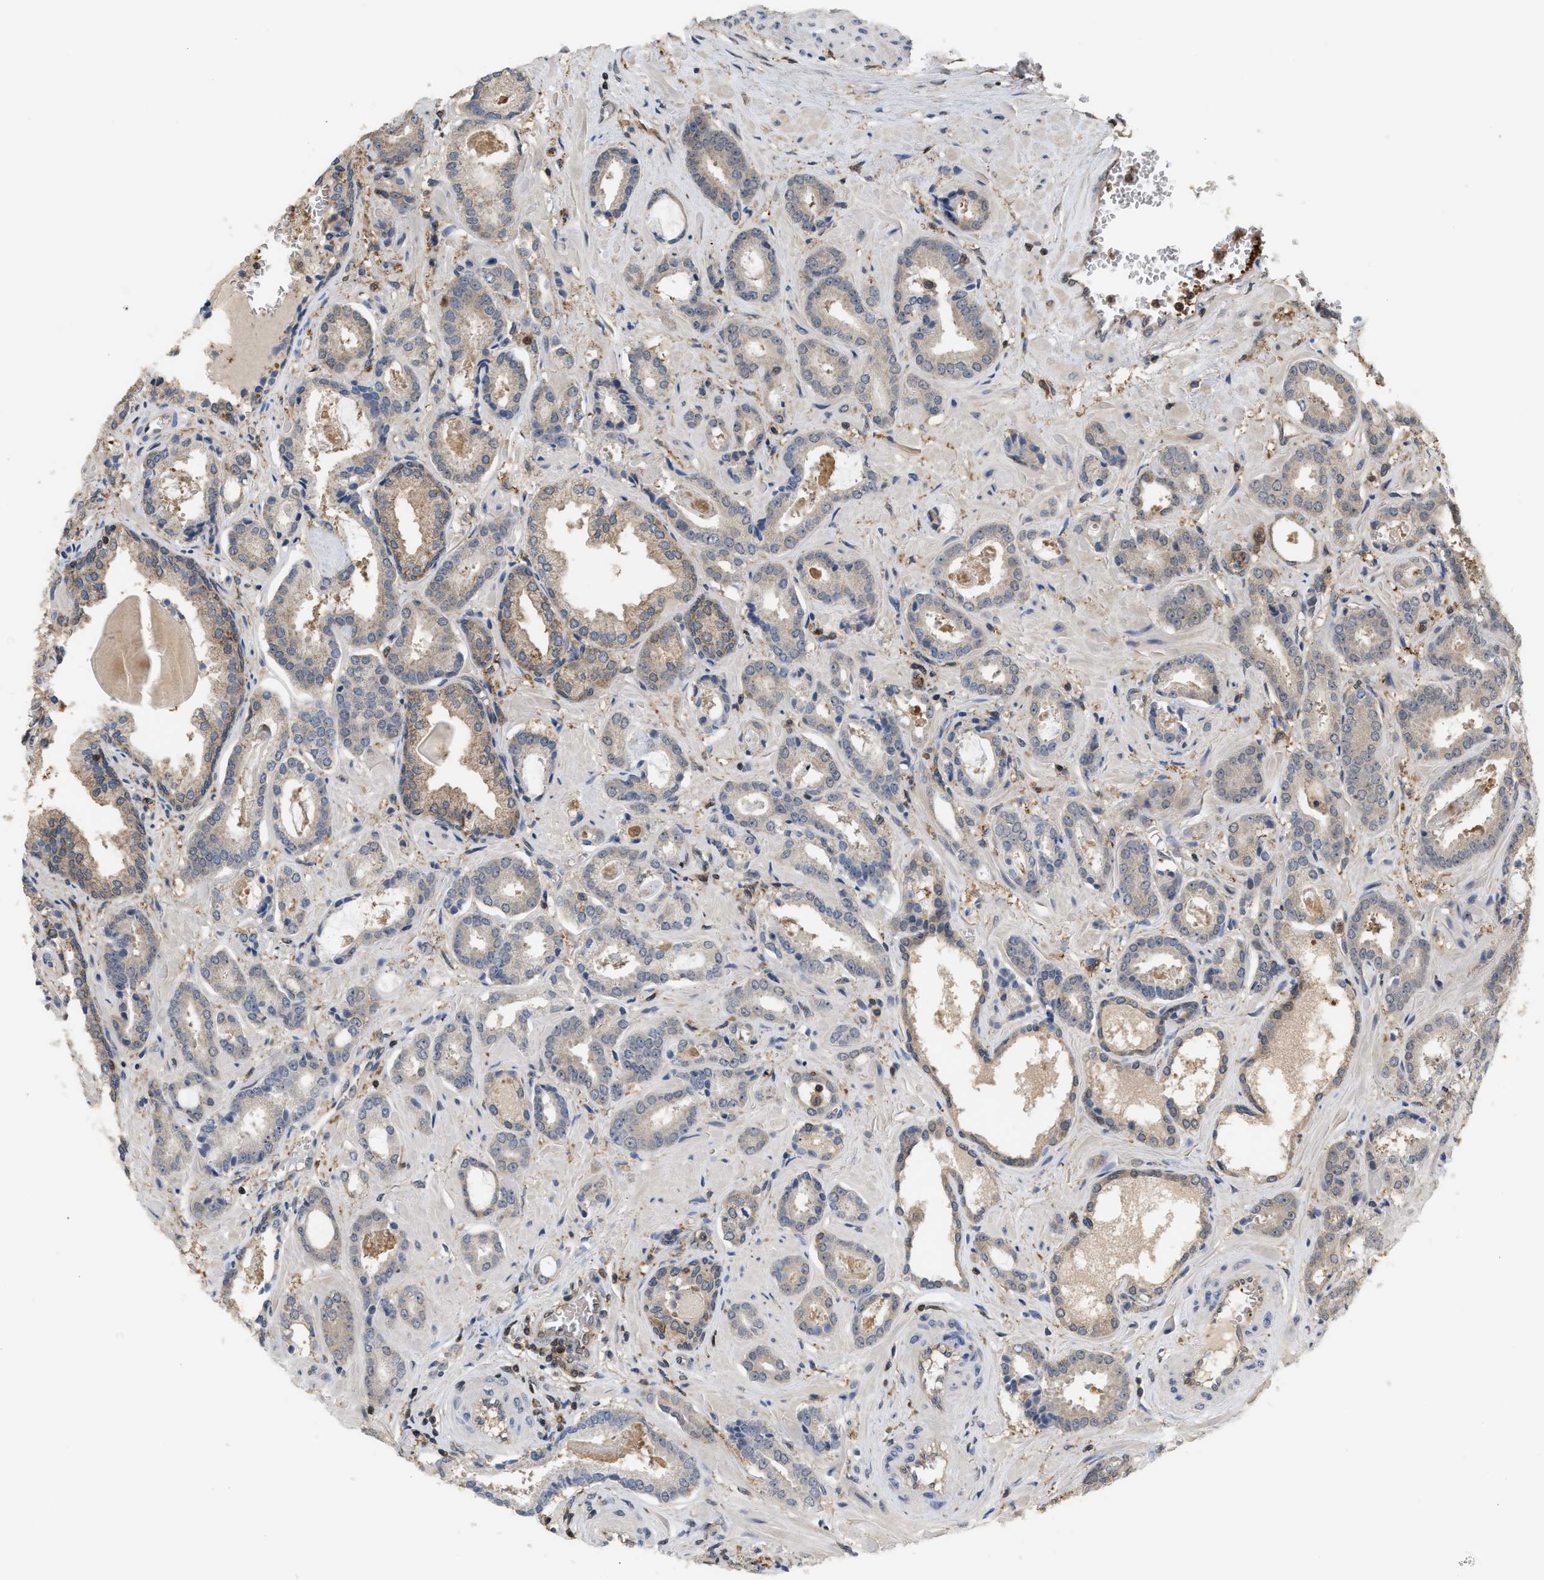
{"staining": {"intensity": "weak", "quantity": "<25%", "location": "cytoplasmic/membranous"}, "tissue": "prostate cancer", "cell_type": "Tumor cells", "image_type": "cancer", "snomed": [{"axis": "morphology", "description": "Adenocarcinoma, Low grade"}, {"axis": "topography", "description": "Prostate"}], "caption": "Photomicrograph shows no protein staining in tumor cells of prostate cancer (low-grade adenocarcinoma) tissue. (Brightfield microscopy of DAB immunohistochemistry (IHC) at high magnification).", "gene": "MTPN", "patient": {"sex": "male", "age": 53}}